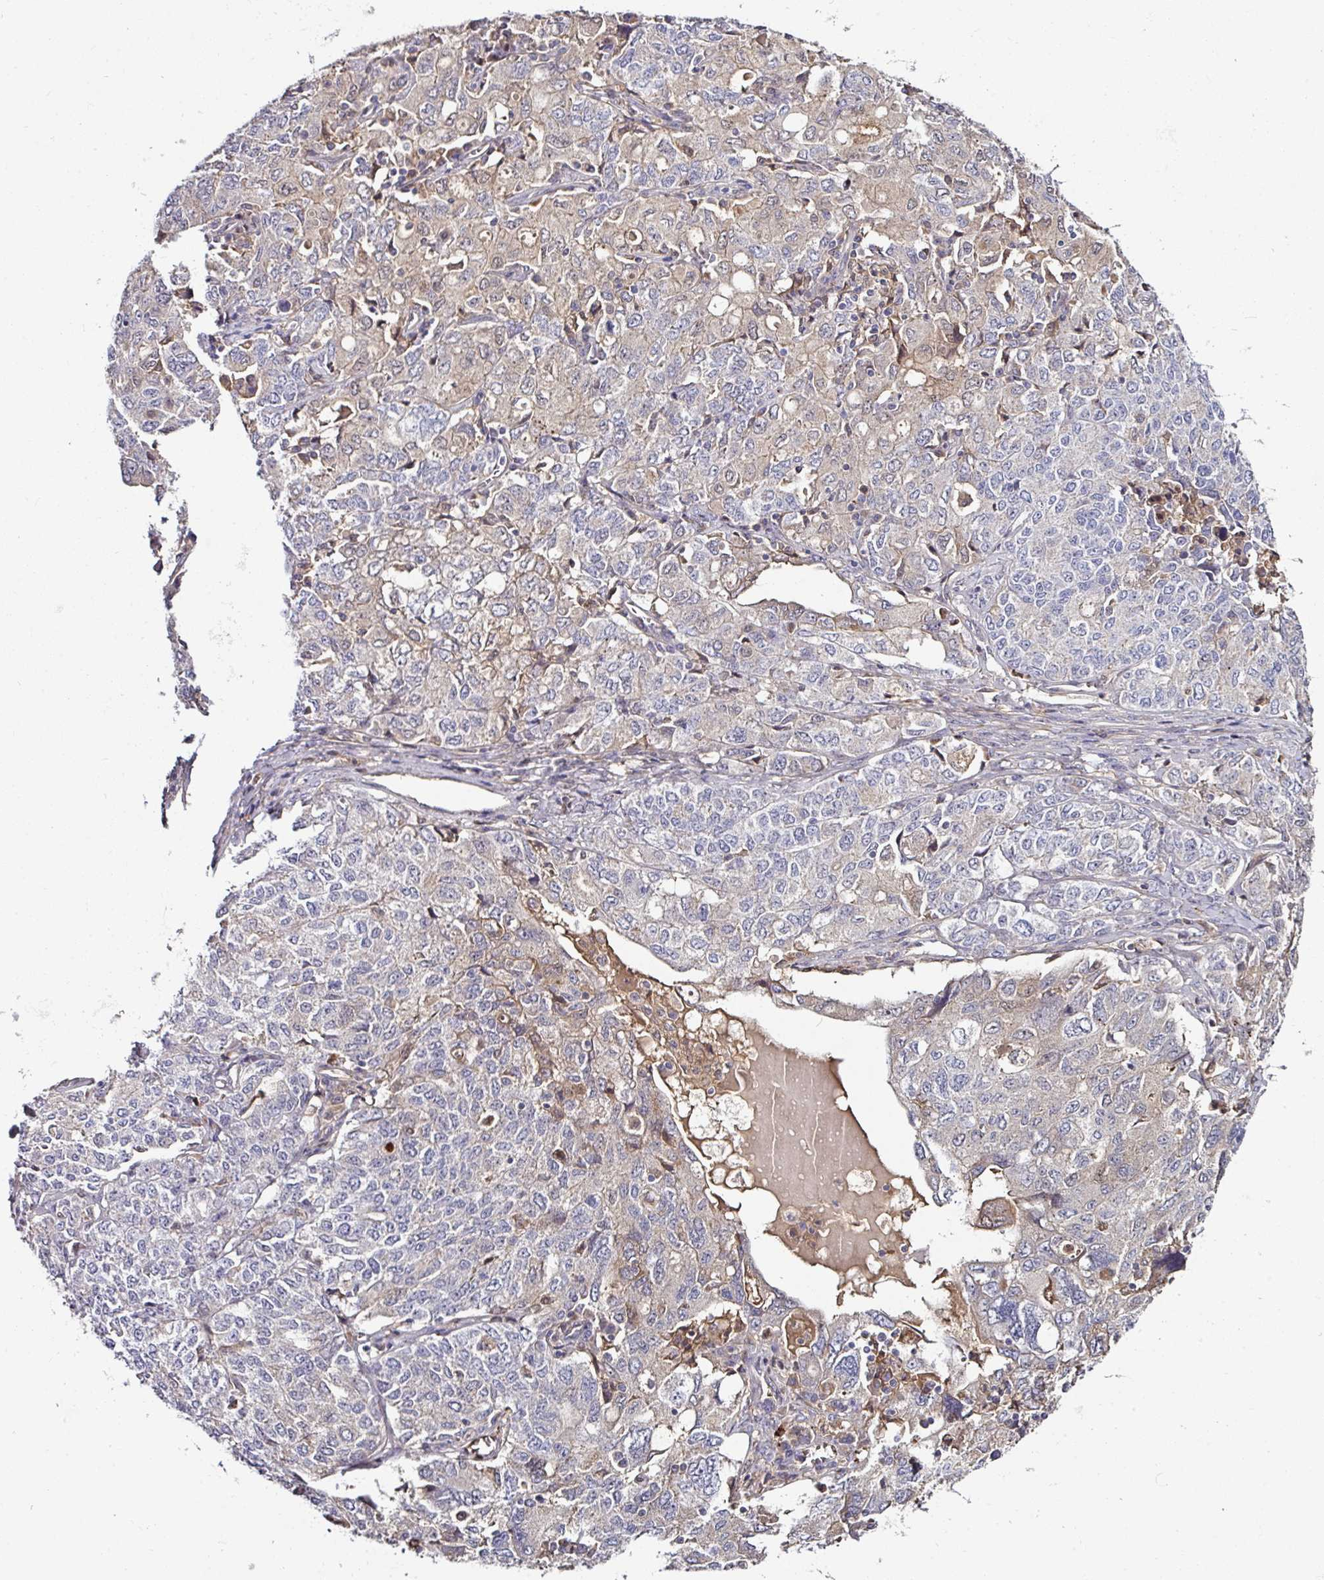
{"staining": {"intensity": "weak", "quantity": "<25%", "location": "cytoplasmic/membranous"}, "tissue": "ovarian cancer", "cell_type": "Tumor cells", "image_type": "cancer", "snomed": [{"axis": "morphology", "description": "Carcinoma, endometroid"}, {"axis": "topography", "description": "Ovary"}], "caption": "Tumor cells show no significant positivity in ovarian endometroid carcinoma. Nuclei are stained in blue.", "gene": "CTDSP2", "patient": {"sex": "female", "age": 62}}